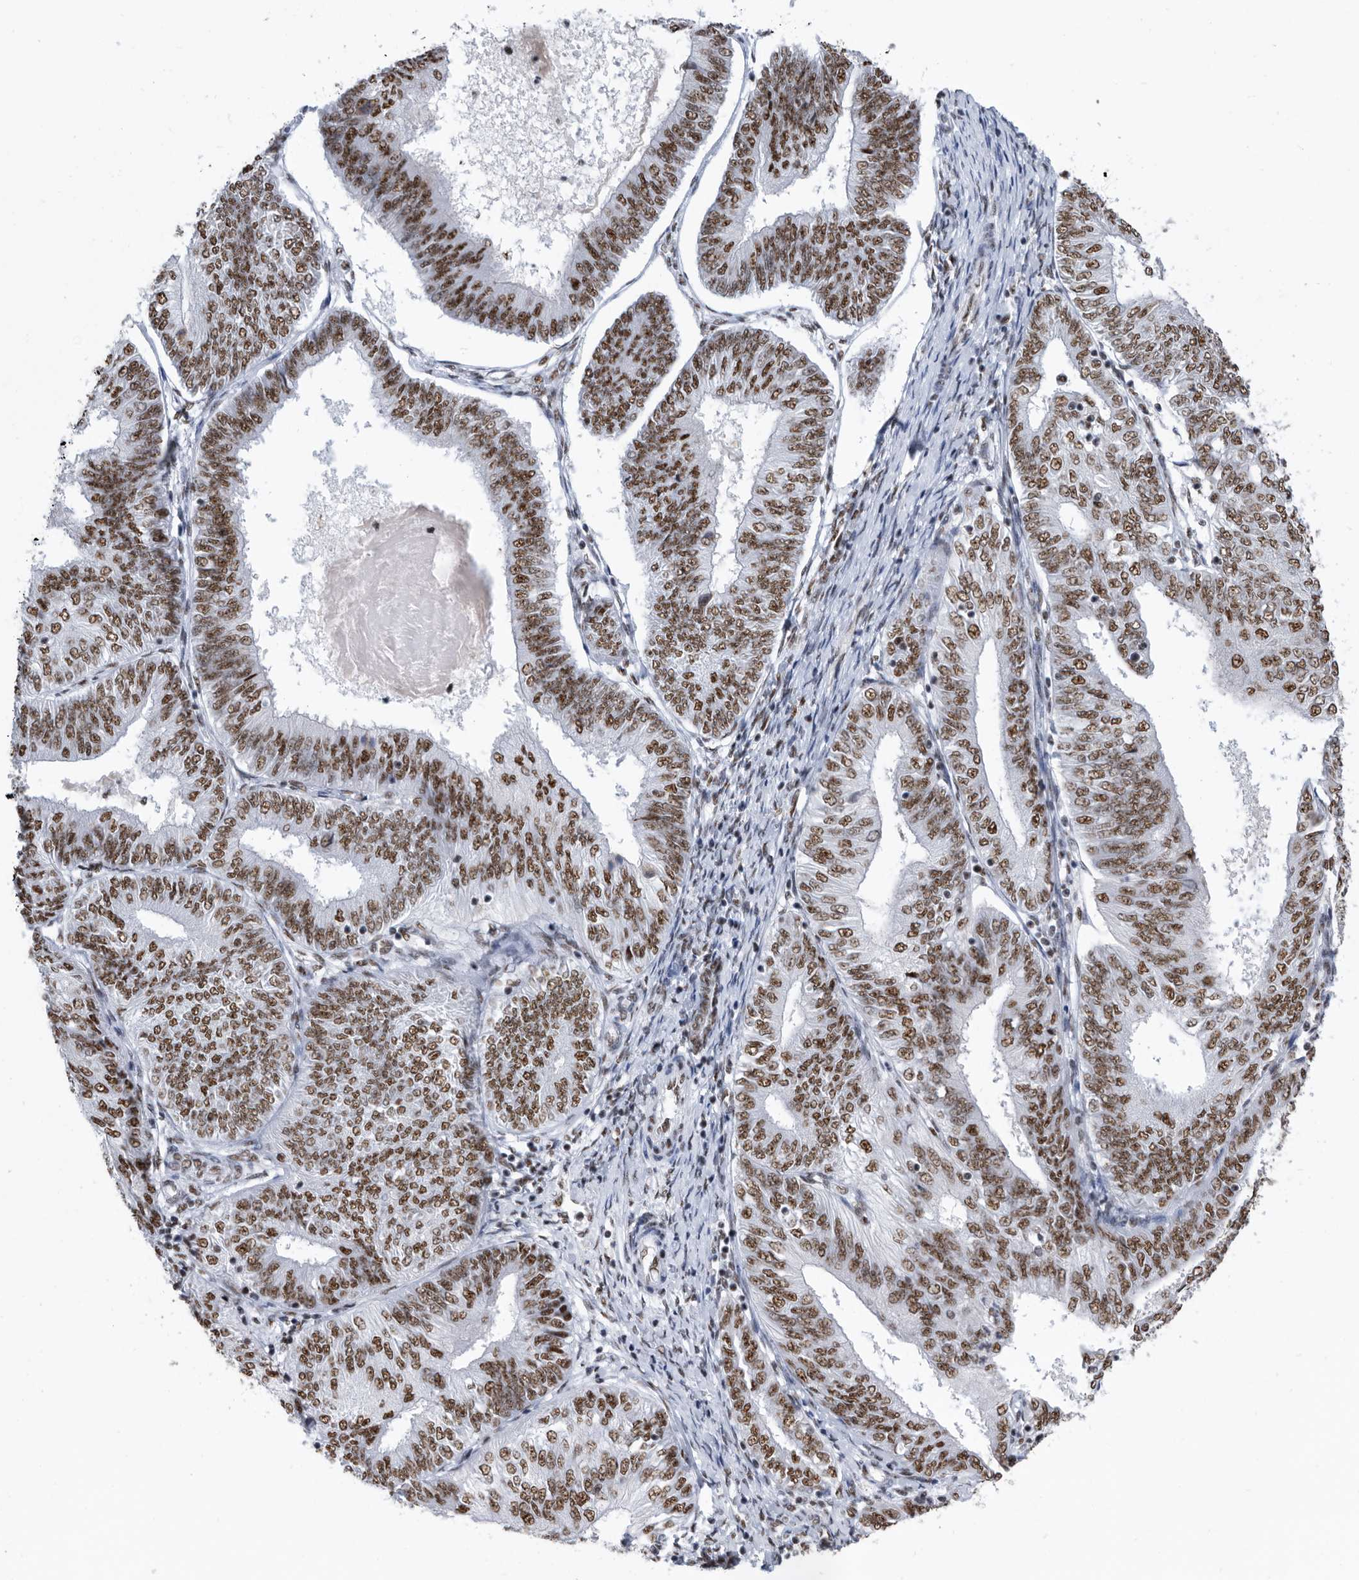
{"staining": {"intensity": "moderate", "quantity": ">75%", "location": "nuclear"}, "tissue": "endometrial cancer", "cell_type": "Tumor cells", "image_type": "cancer", "snomed": [{"axis": "morphology", "description": "Adenocarcinoma, NOS"}, {"axis": "topography", "description": "Endometrium"}], "caption": "The micrograph shows a brown stain indicating the presence of a protein in the nuclear of tumor cells in endometrial cancer.", "gene": "SF3A1", "patient": {"sex": "female", "age": 58}}